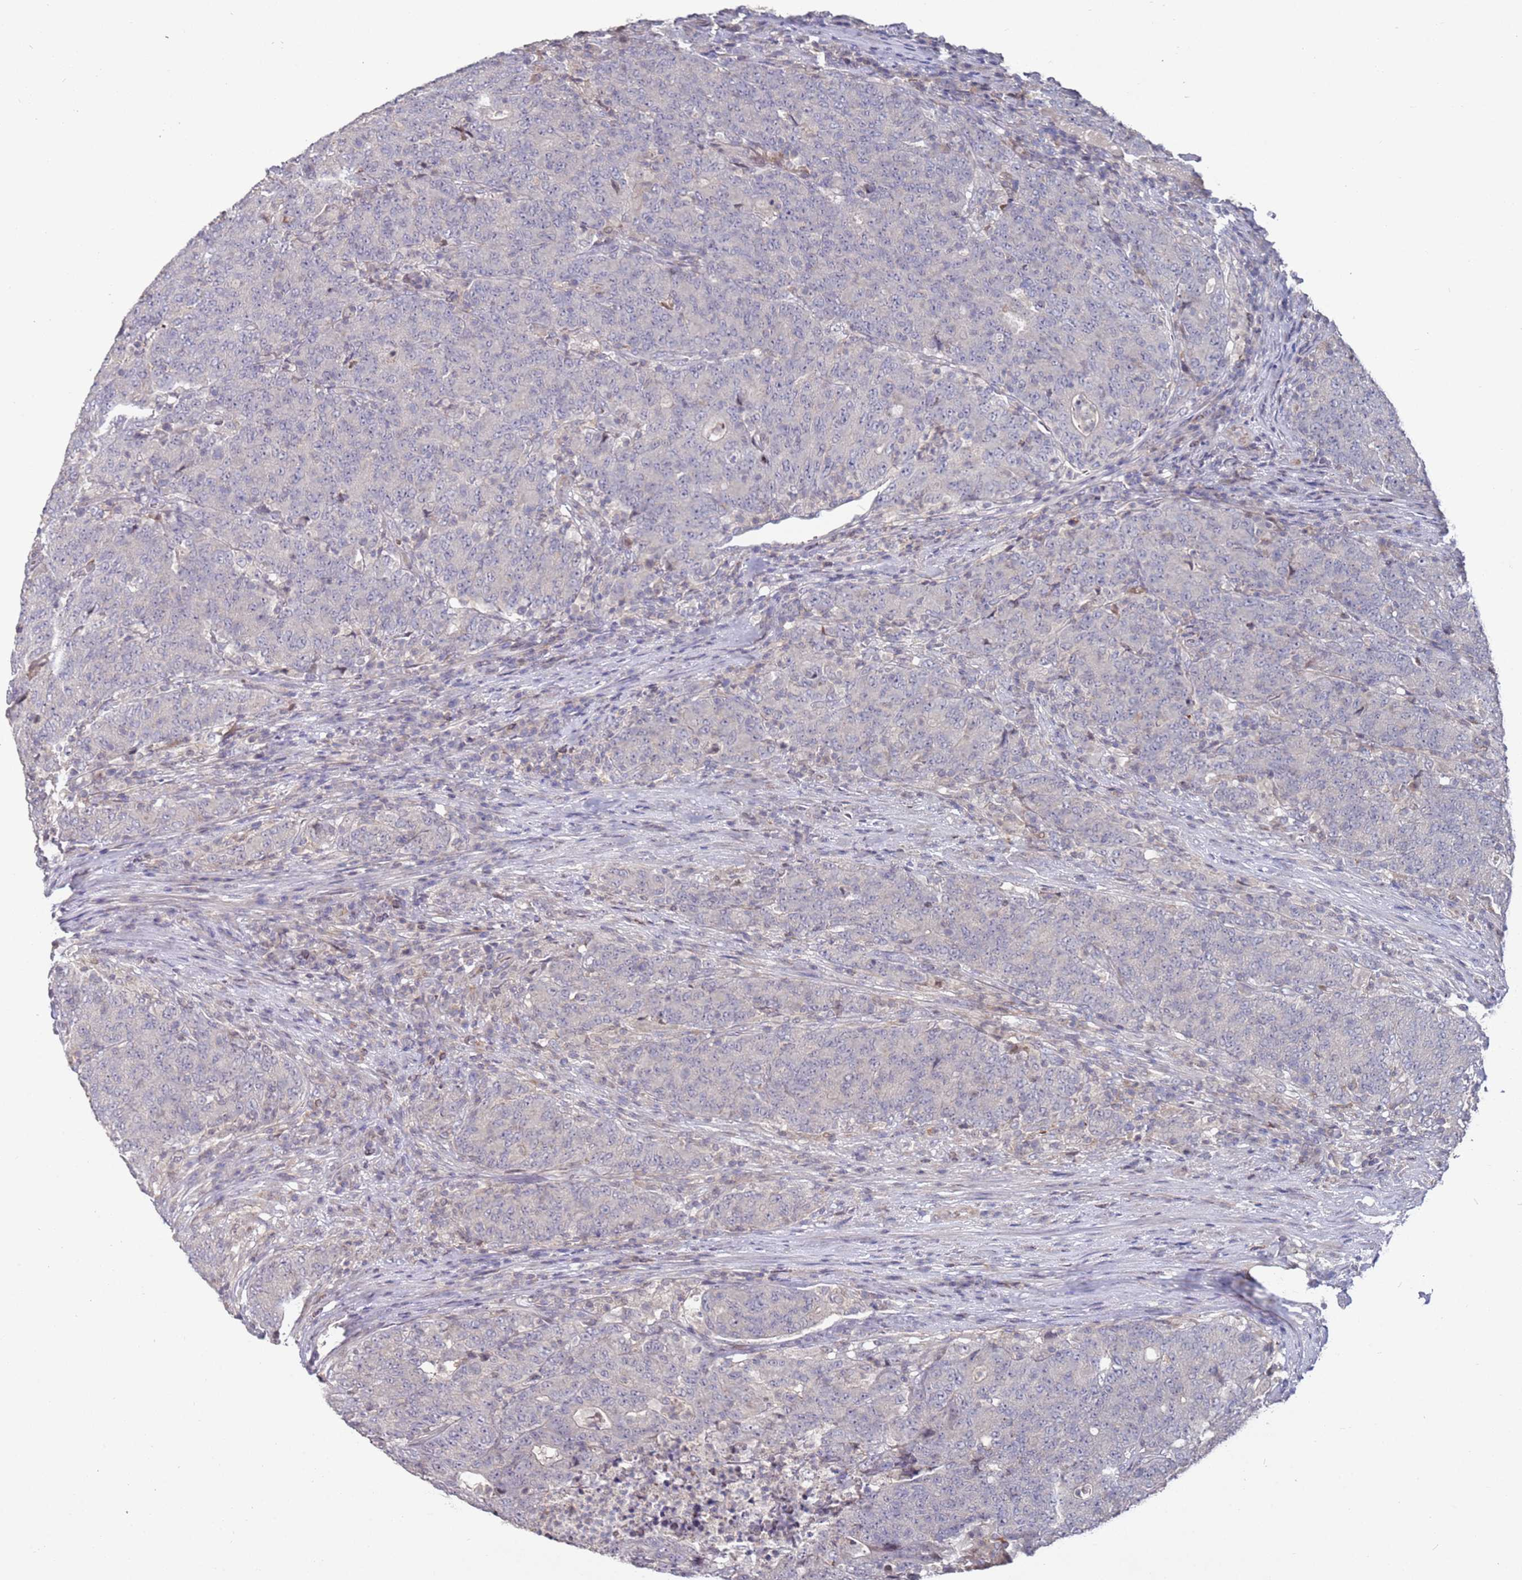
{"staining": {"intensity": "negative", "quantity": "none", "location": "none"}, "tissue": "colorectal cancer", "cell_type": "Tumor cells", "image_type": "cancer", "snomed": [{"axis": "morphology", "description": "Adenocarcinoma, NOS"}, {"axis": "topography", "description": "Colon"}], "caption": "This histopathology image is of colorectal adenocarcinoma stained with immunohistochemistry to label a protein in brown with the nuclei are counter-stained blue. There is no staining in tumor cells. Brightfield microscopy of immunohistochemistry stained with DAB (3,3'-diaminobenzidine) (brown) and hematoxylin (blue), captured at high magnification.", "gene": "LACC1", "patient": {"sex": "female", "age": 75}}